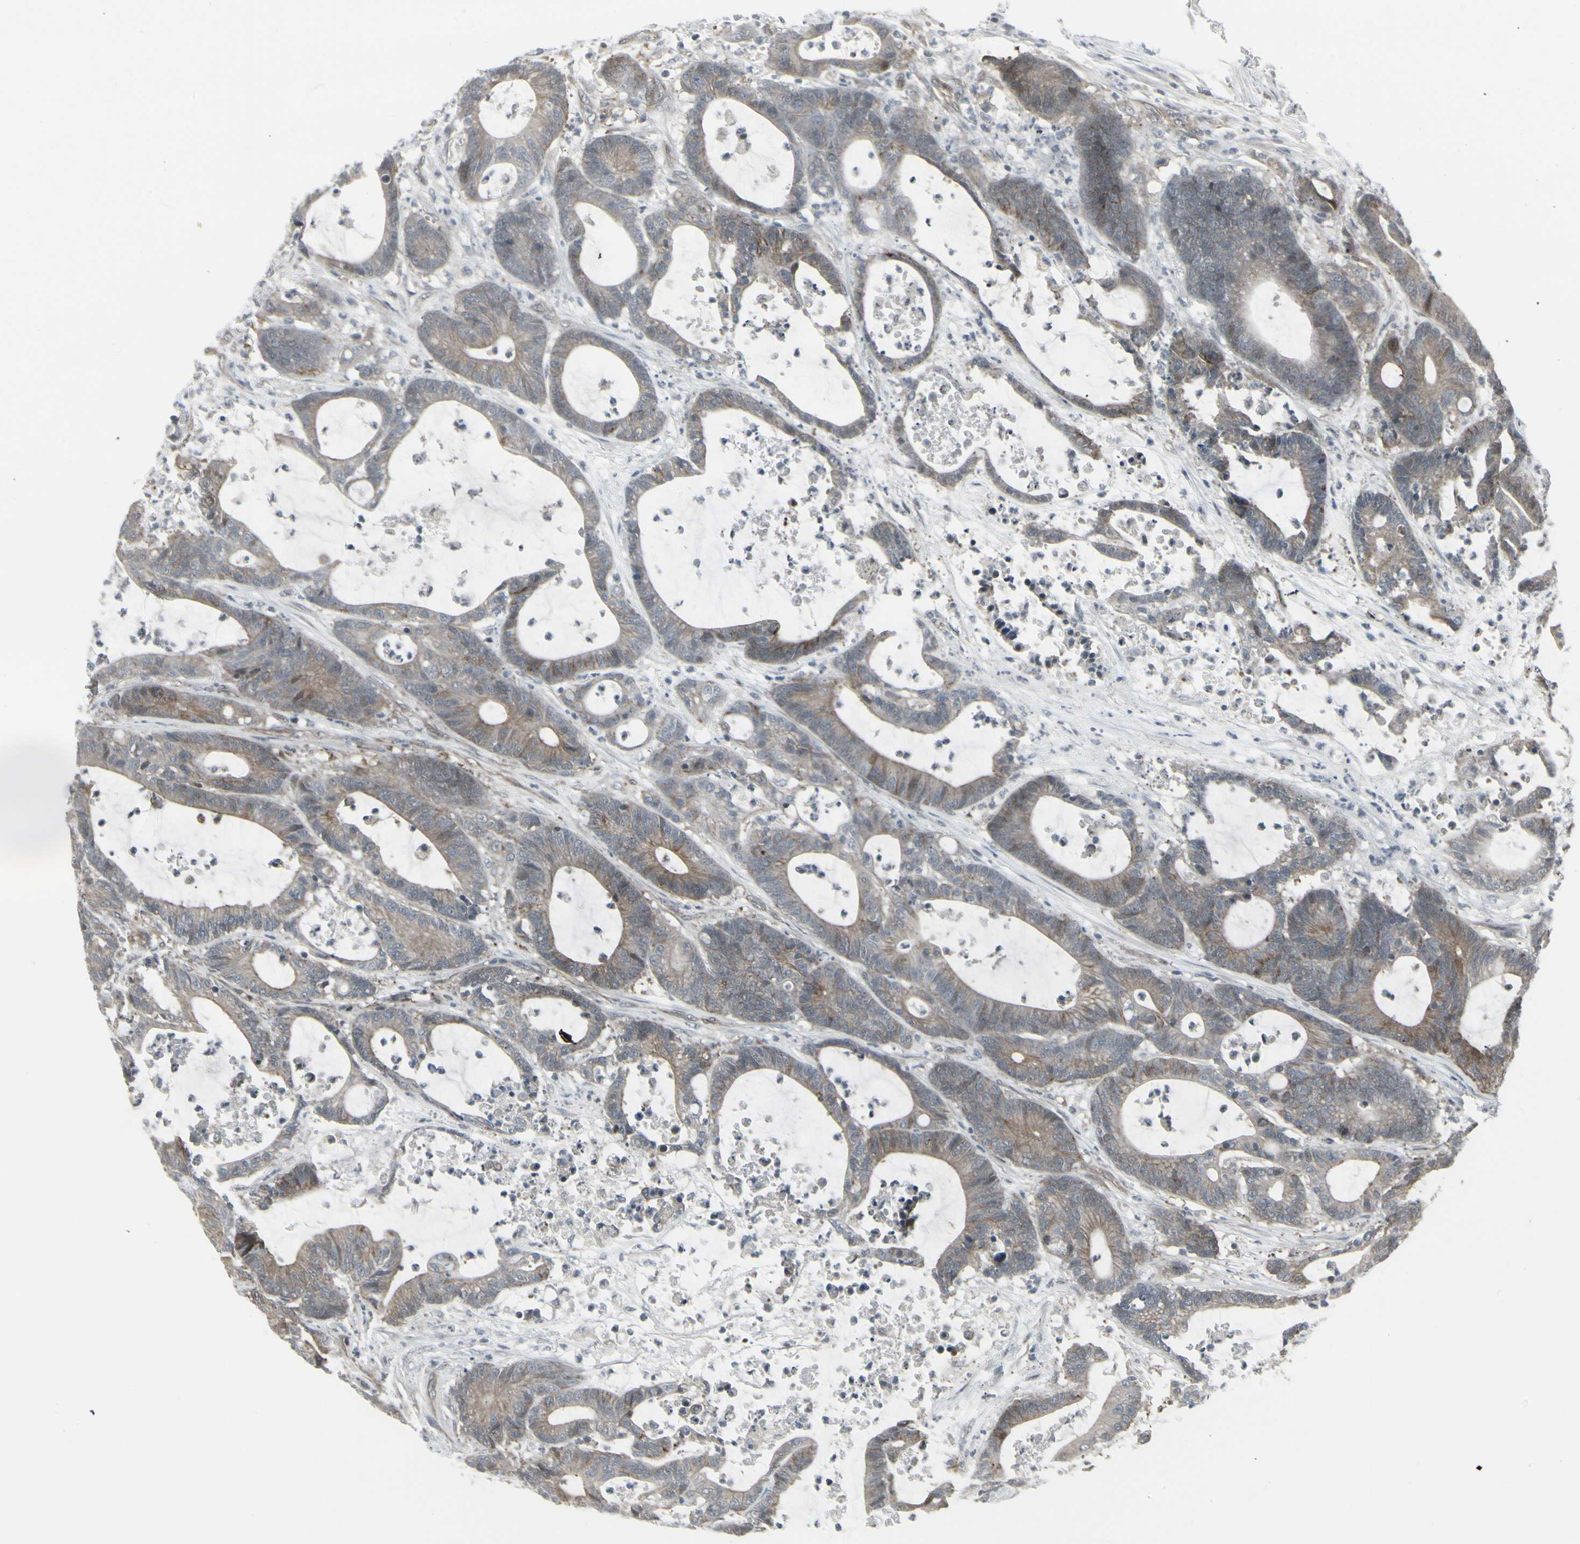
{"staining": {"intensity": "moderate", "quantity": ">75%", "location": "cytoplasmic/membranous"}, "tissue": "colorectal cancer", "cell_type": "Tumor cells", "image_type": "cancer", "snomed": [{"axis": "morphology", "description": "Adenocarcinoma, NOS"}, {"axis": "topography", "description": "Colon"}], "caption": "A brown stain labels moderate cytoplasmic/membranous positivity of a protein in colorectal cancer tumor cells.", "gene": "IGFBP6", "patient": {"sex": "female", "age": 84}}